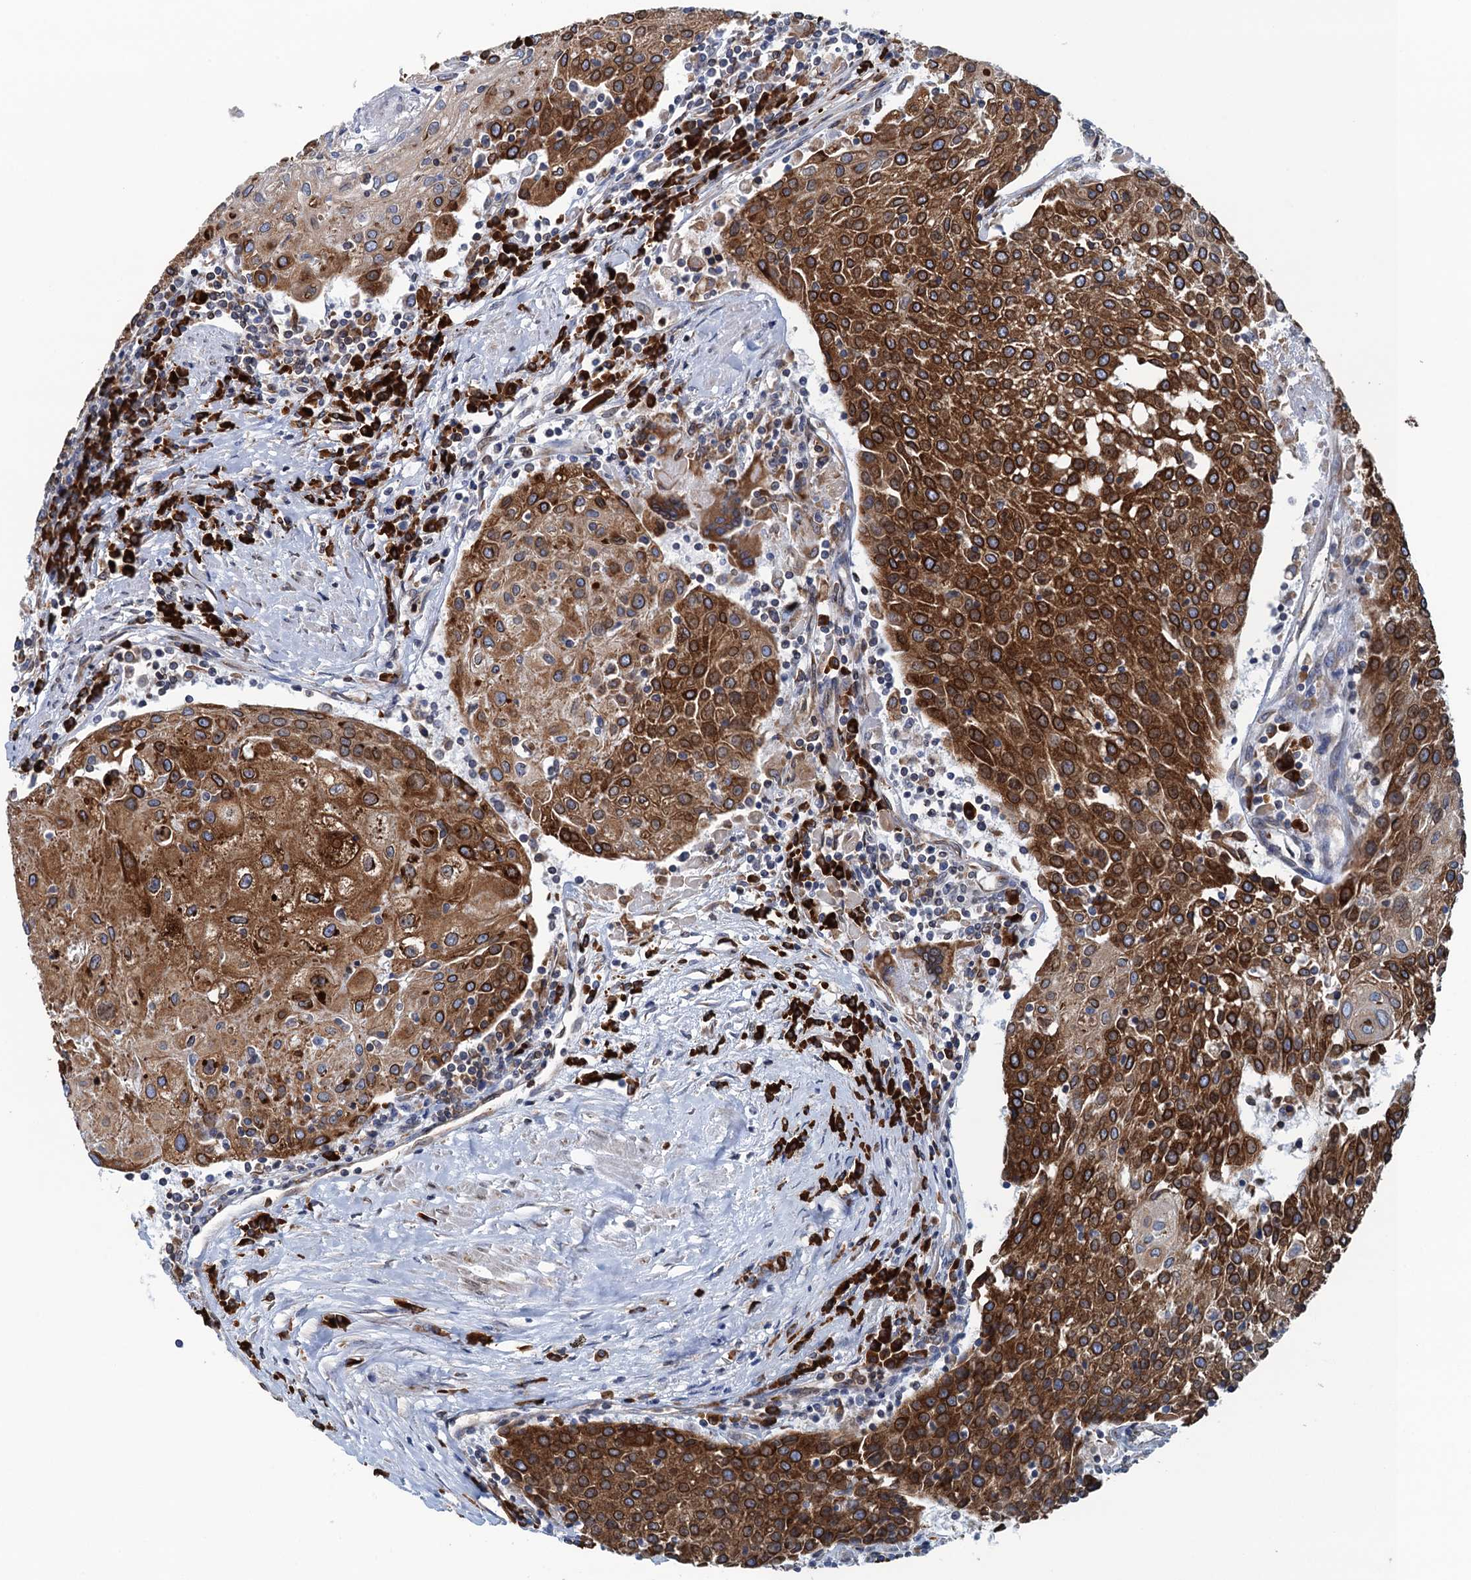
{"staining": {"intensity": "strong", "quantity": ">75%", "location": "cytoplasmic/membranous"}, "tissue": "urothelial cancer", "cell_type": "Tumor cells", "image_type": "cancer", "snomed": [{"axis": "morphology", "description": "Urothelial carcinoma, High grade"}, {"axis": "topography", "description": "Urinary bladder"}], "caption": "High-grade urothelial carcinoma stained for a protein reveals strong cytoplasmic/membranous positivity in tumor cells.", "gene": "TMEM205", "patient": {"sex": "female", "age": 85}}